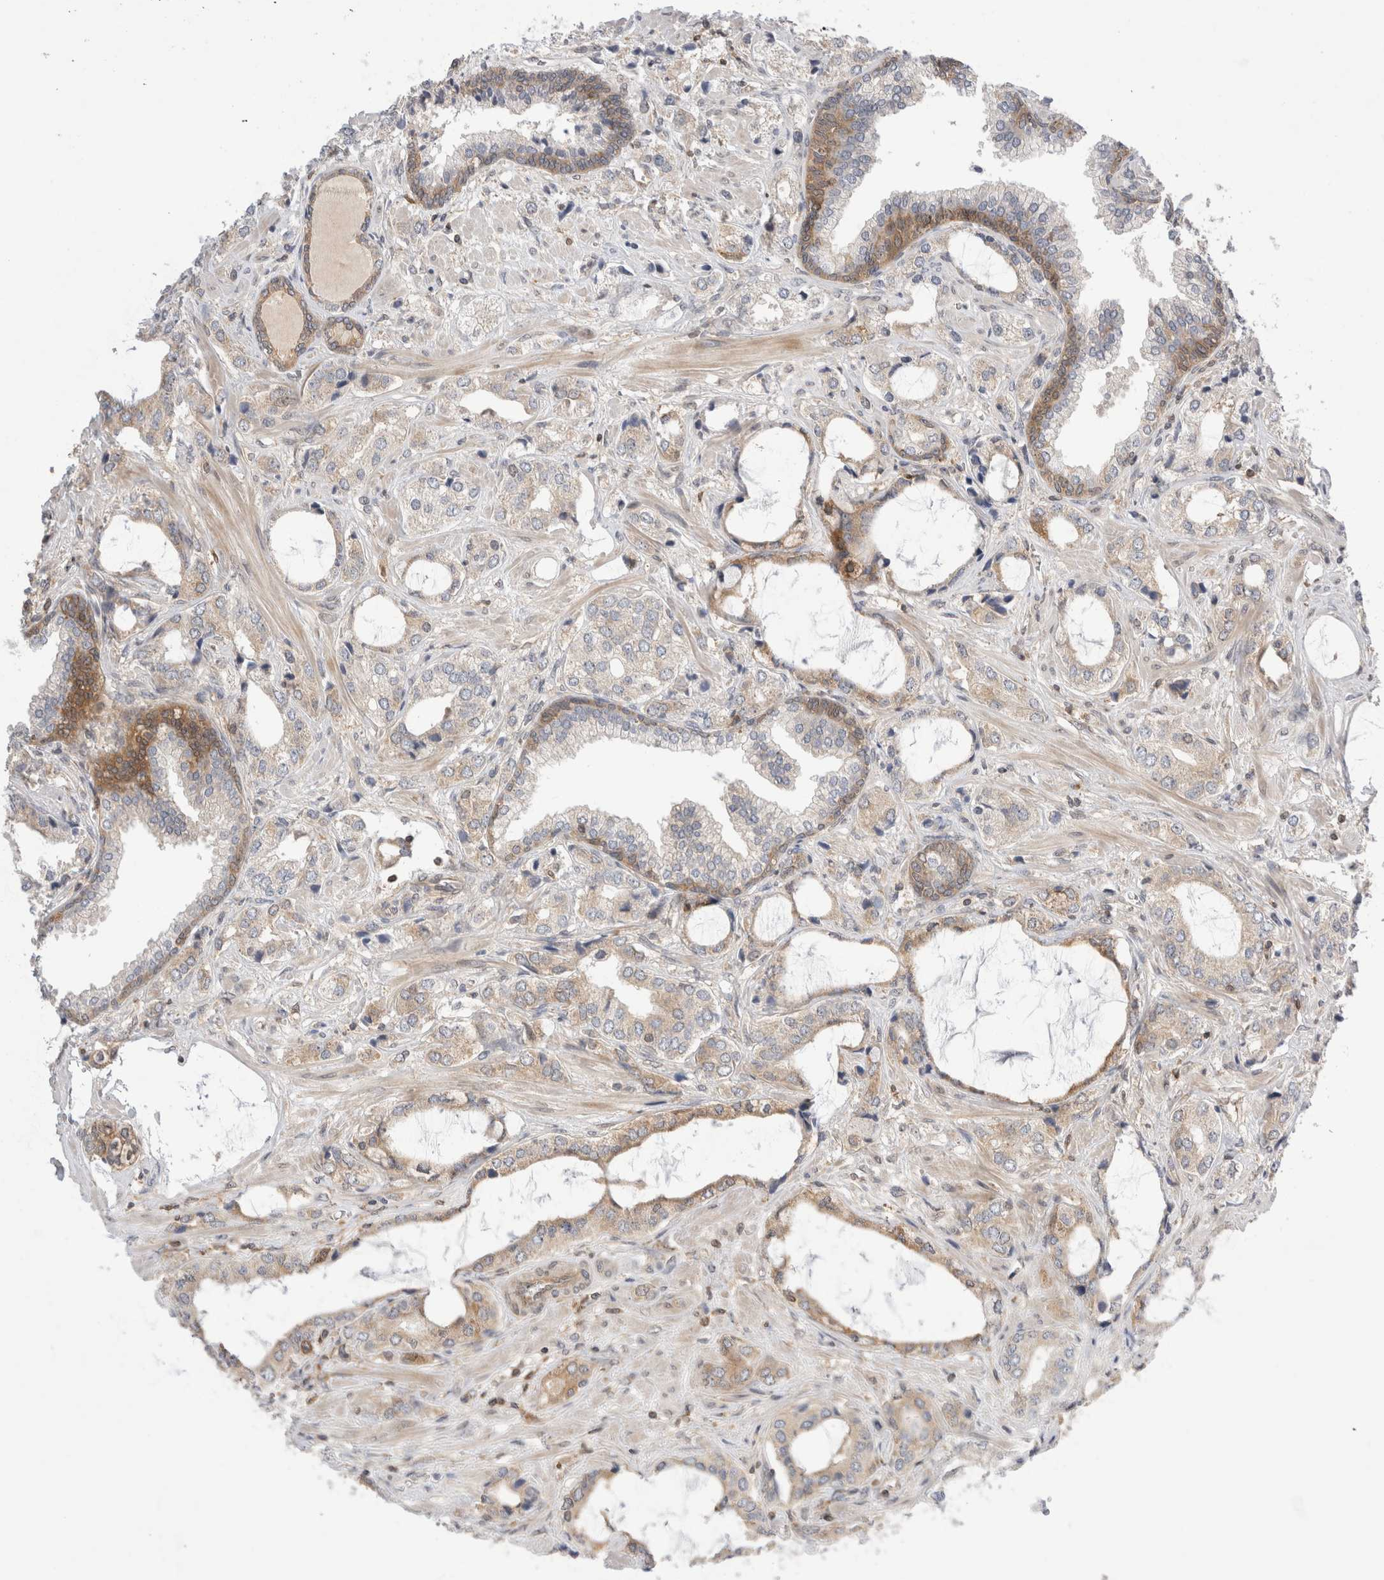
{"staining": {"intensity": "weak", "quantity": "<25%", "location": "cytoplasmic/membranous"}, "tissue": "prostate cancer", "cell_type": "Tumor cells", "image_type": "cancer", "snomed": [{"axis": "morphology", "description": "Adenocarcinoma, High grade"}, {"axis": "topography", "description": "Prostate"}], "caption": "Tumor cells show no significant protein expression in prostate cancer.", "gene": "NFKB1", "patient": {"sex": "male", "age": 66}}